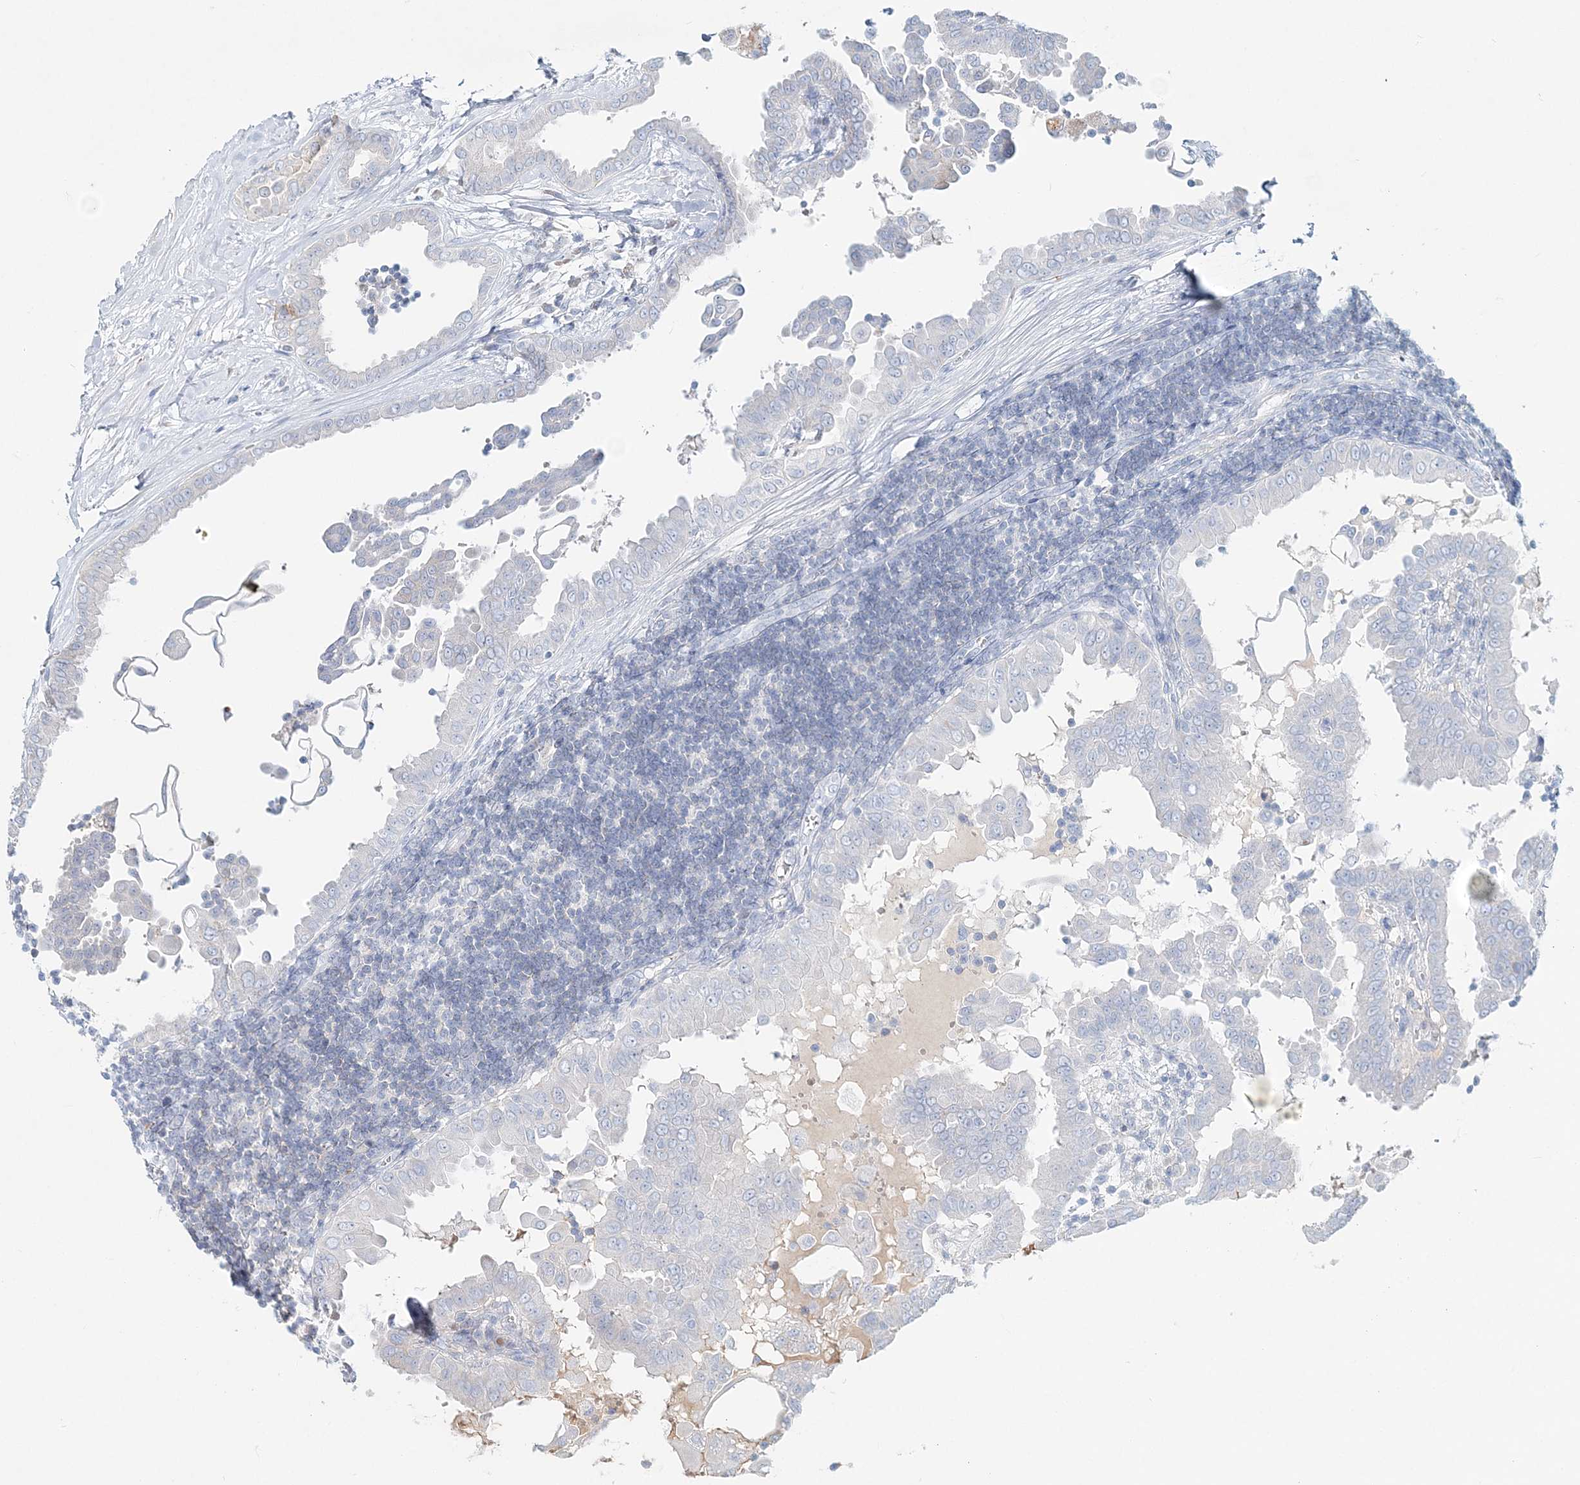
{"staining": {"intensity": "negative", "quantity": "none", "location": "none"}, "tissue": "thyroid cancer", "cell_type": "Tumor cells", "image_type": "cancer", "snomed": [{"axis": "morphology", "description": "Papillary adenocarcinoma, NOS"}, {"axis": "topography", "description": "Thyroid gland"}], "caption": "The histopathology image demonstrates no significant expression in tumor cells of thyroid papillary adenocarcinoma.", "gene": "DNAH5", "patient": {"sex": "male", "age": 33}}